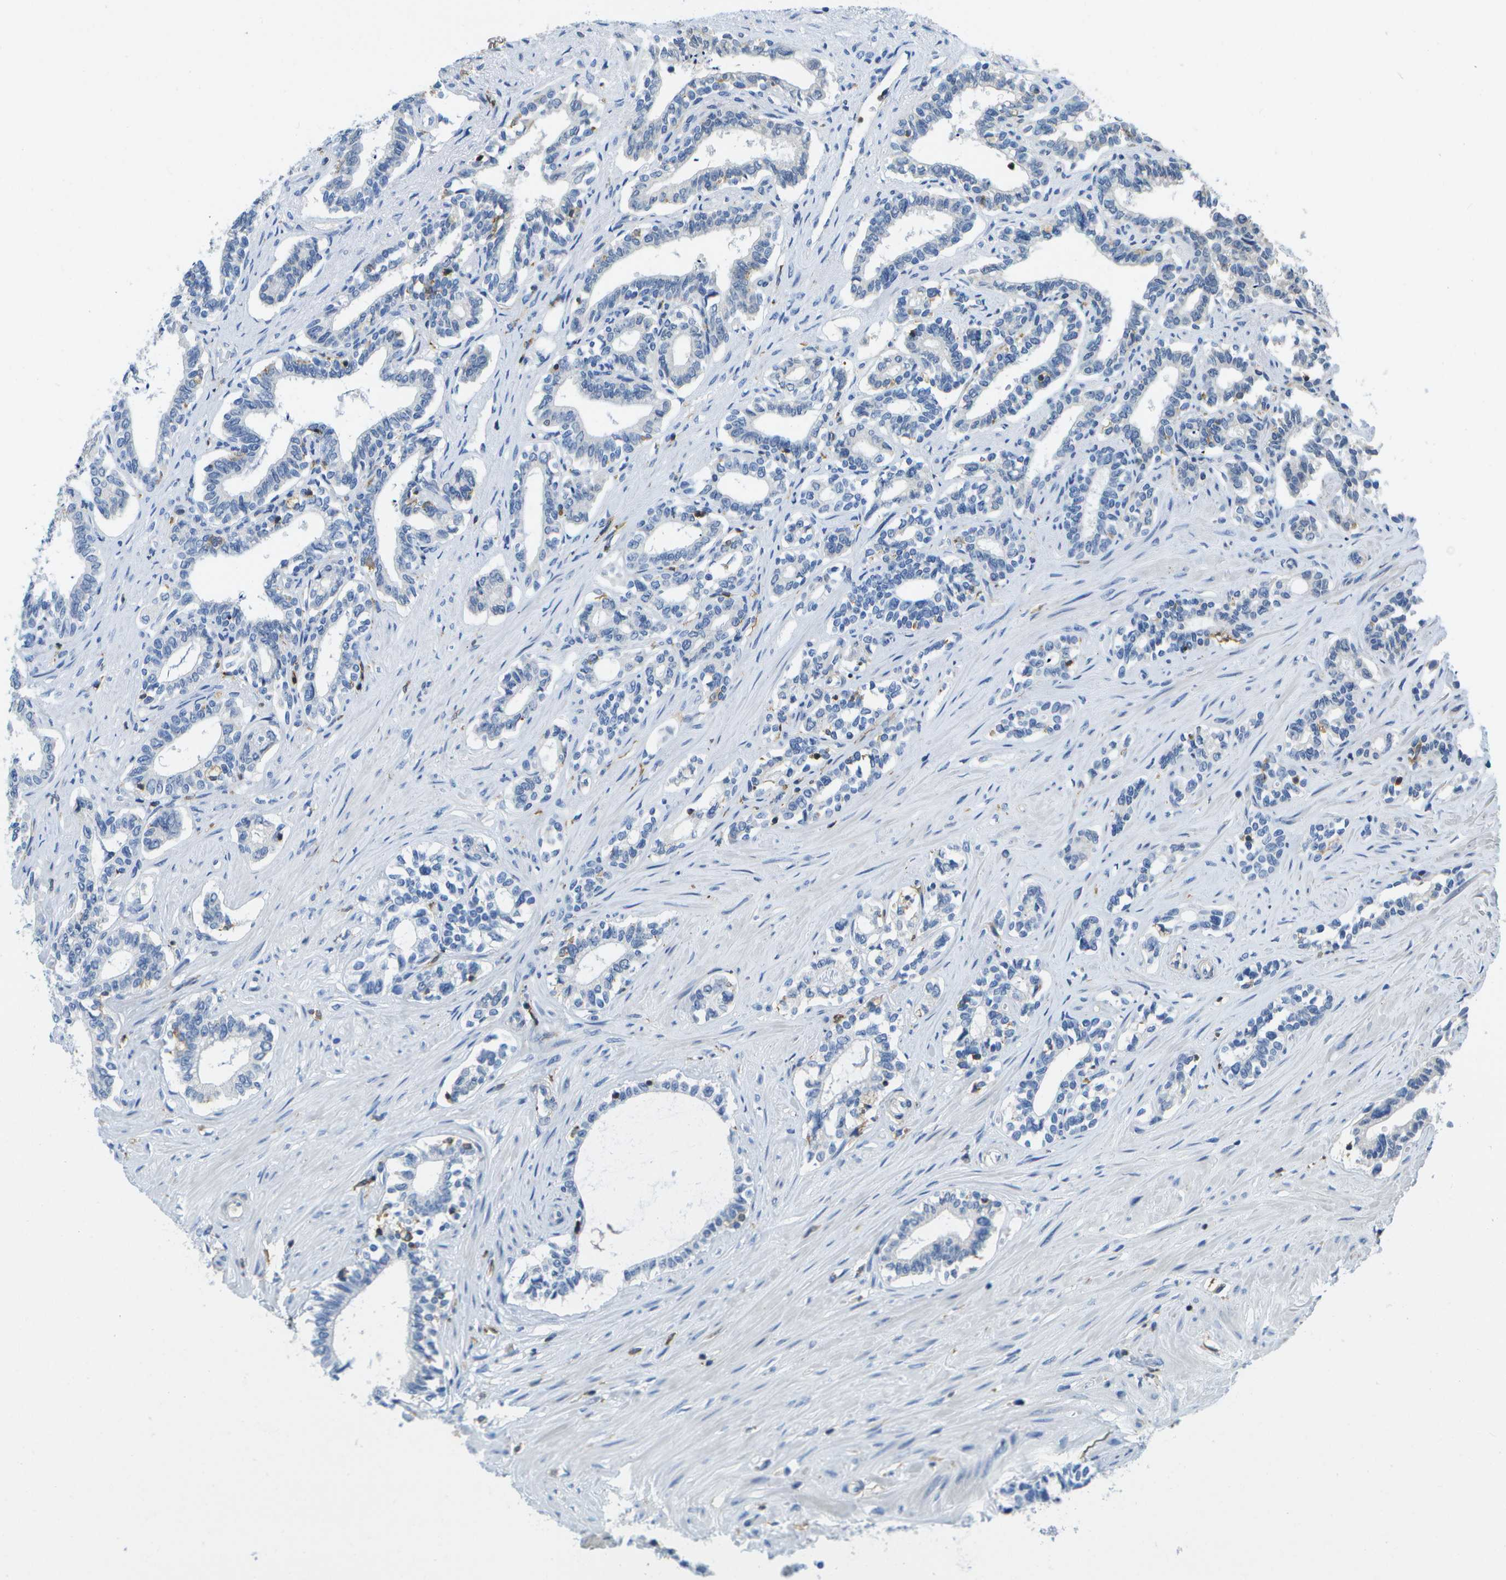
{"staining": {"intensity": "negative", "quantity": "none", "location": "none"}, "tissue": "seminal vesicle", "cell_type": "Glandular cells", "image_type": "normal", "snomed": [{"axis": "morphology", "description": "Normal tissue, NOS"}, {"axis": "morphology", "description": "Adenocarcinoma, High grade"}, {"axis": "topography", "description": "Prostate"}, {"axis": "topography", "description": "Seminal veicle"}], "caption": "This is an immunohistochemistry histopathology image of unremarkable seminal vesicle. There is no expression in glandular cells.", "gene": "RCSD1", "patient": {"sex": "male", "age": 55}}